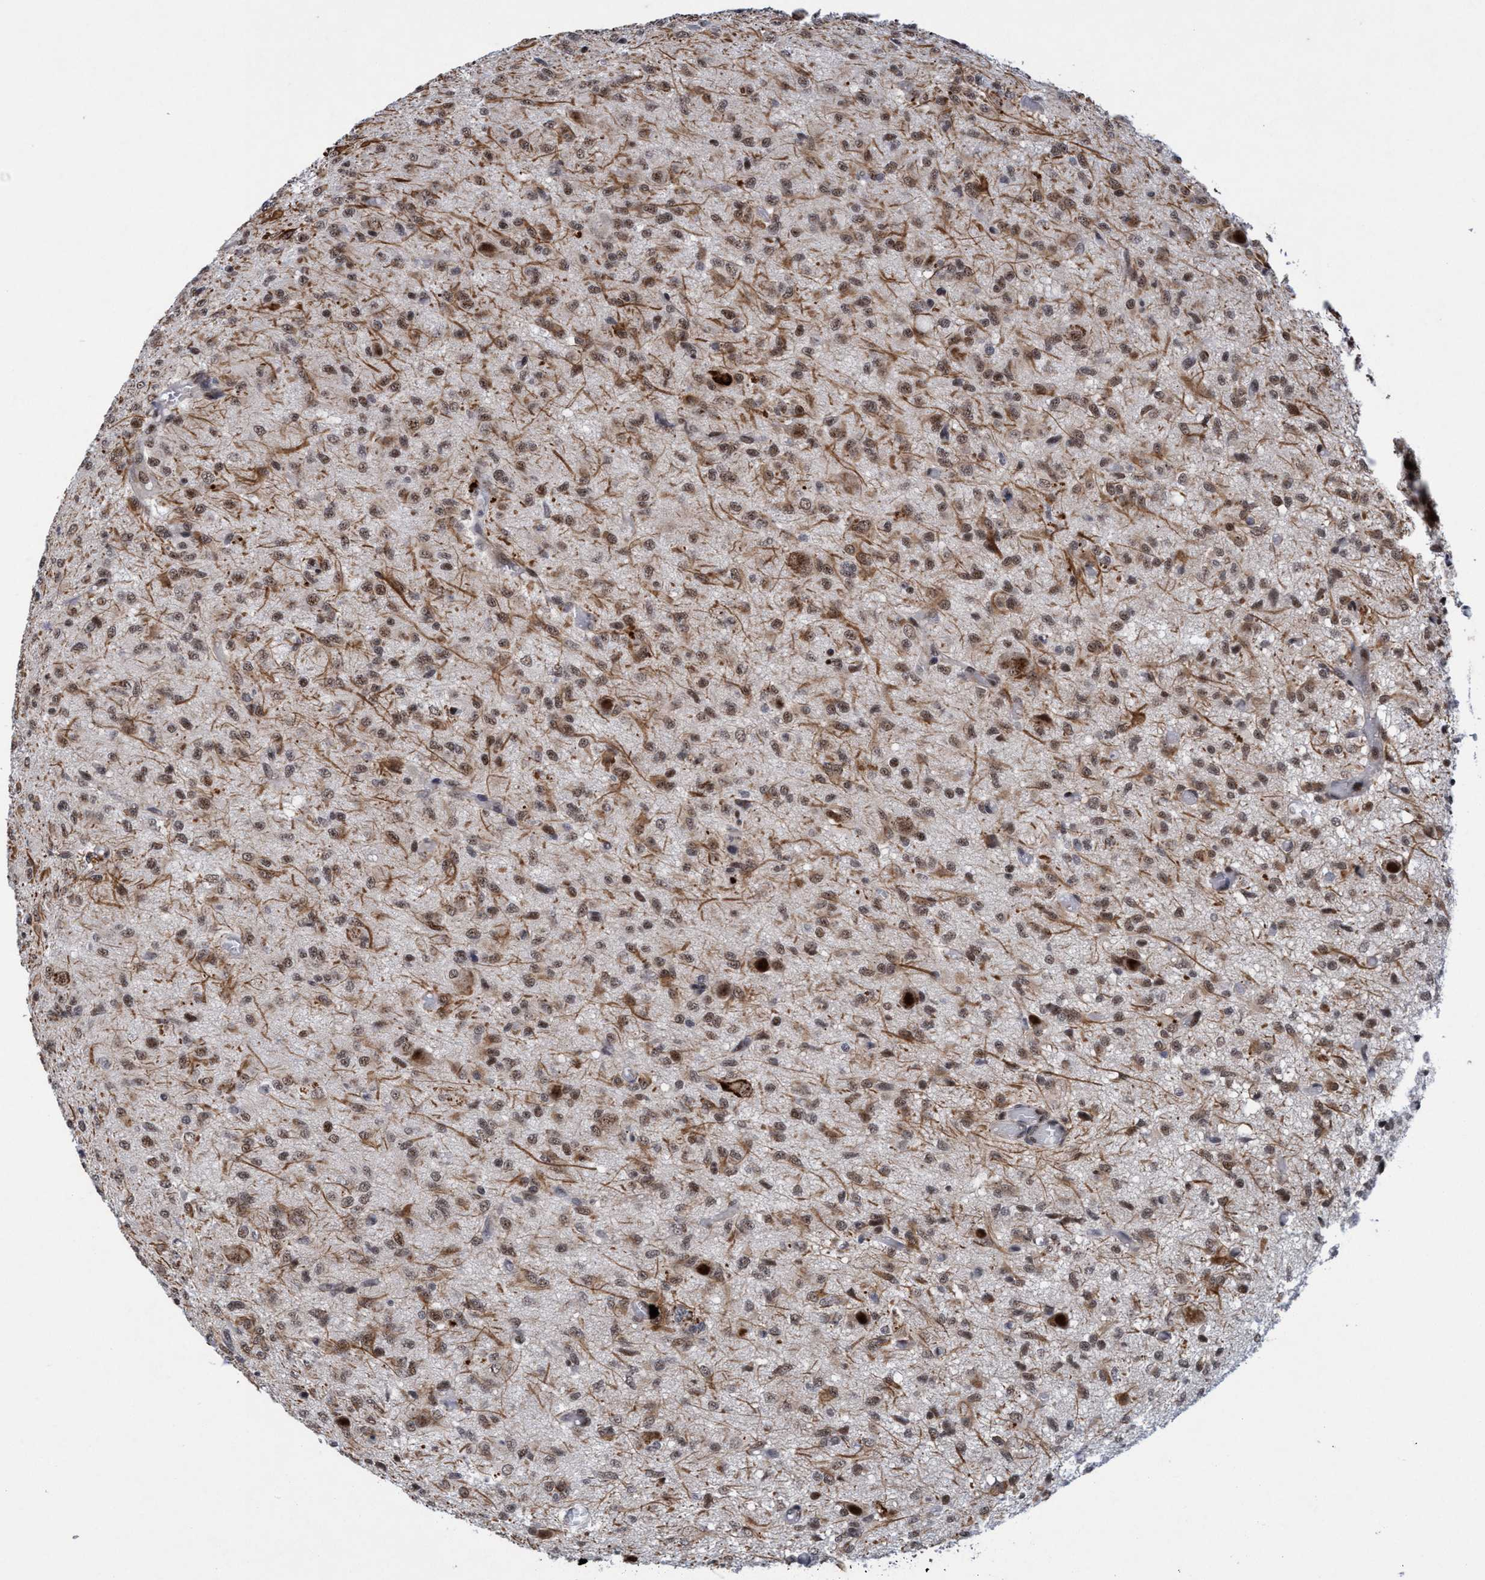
{"staining": {"intensity": "moderate", "quantity": ">75%", "location": "nuclear"}, "tissue": "glioma", "cell_type": "Tumor cells", "image_type": "cancer", "snomed": [{"axis": "morphology", "description": "Glioma, malignant, High grade"}, {"axis": "topography", "description": "Brain"}], "caption": "This micrograph displays IHC staining of malignant glioma (high-grade), with medium moderate nuclear expression in approximately >75% of tumor cells.", "gene": "GLT6D1", "patient": {"sex": "female", "age": 59}}